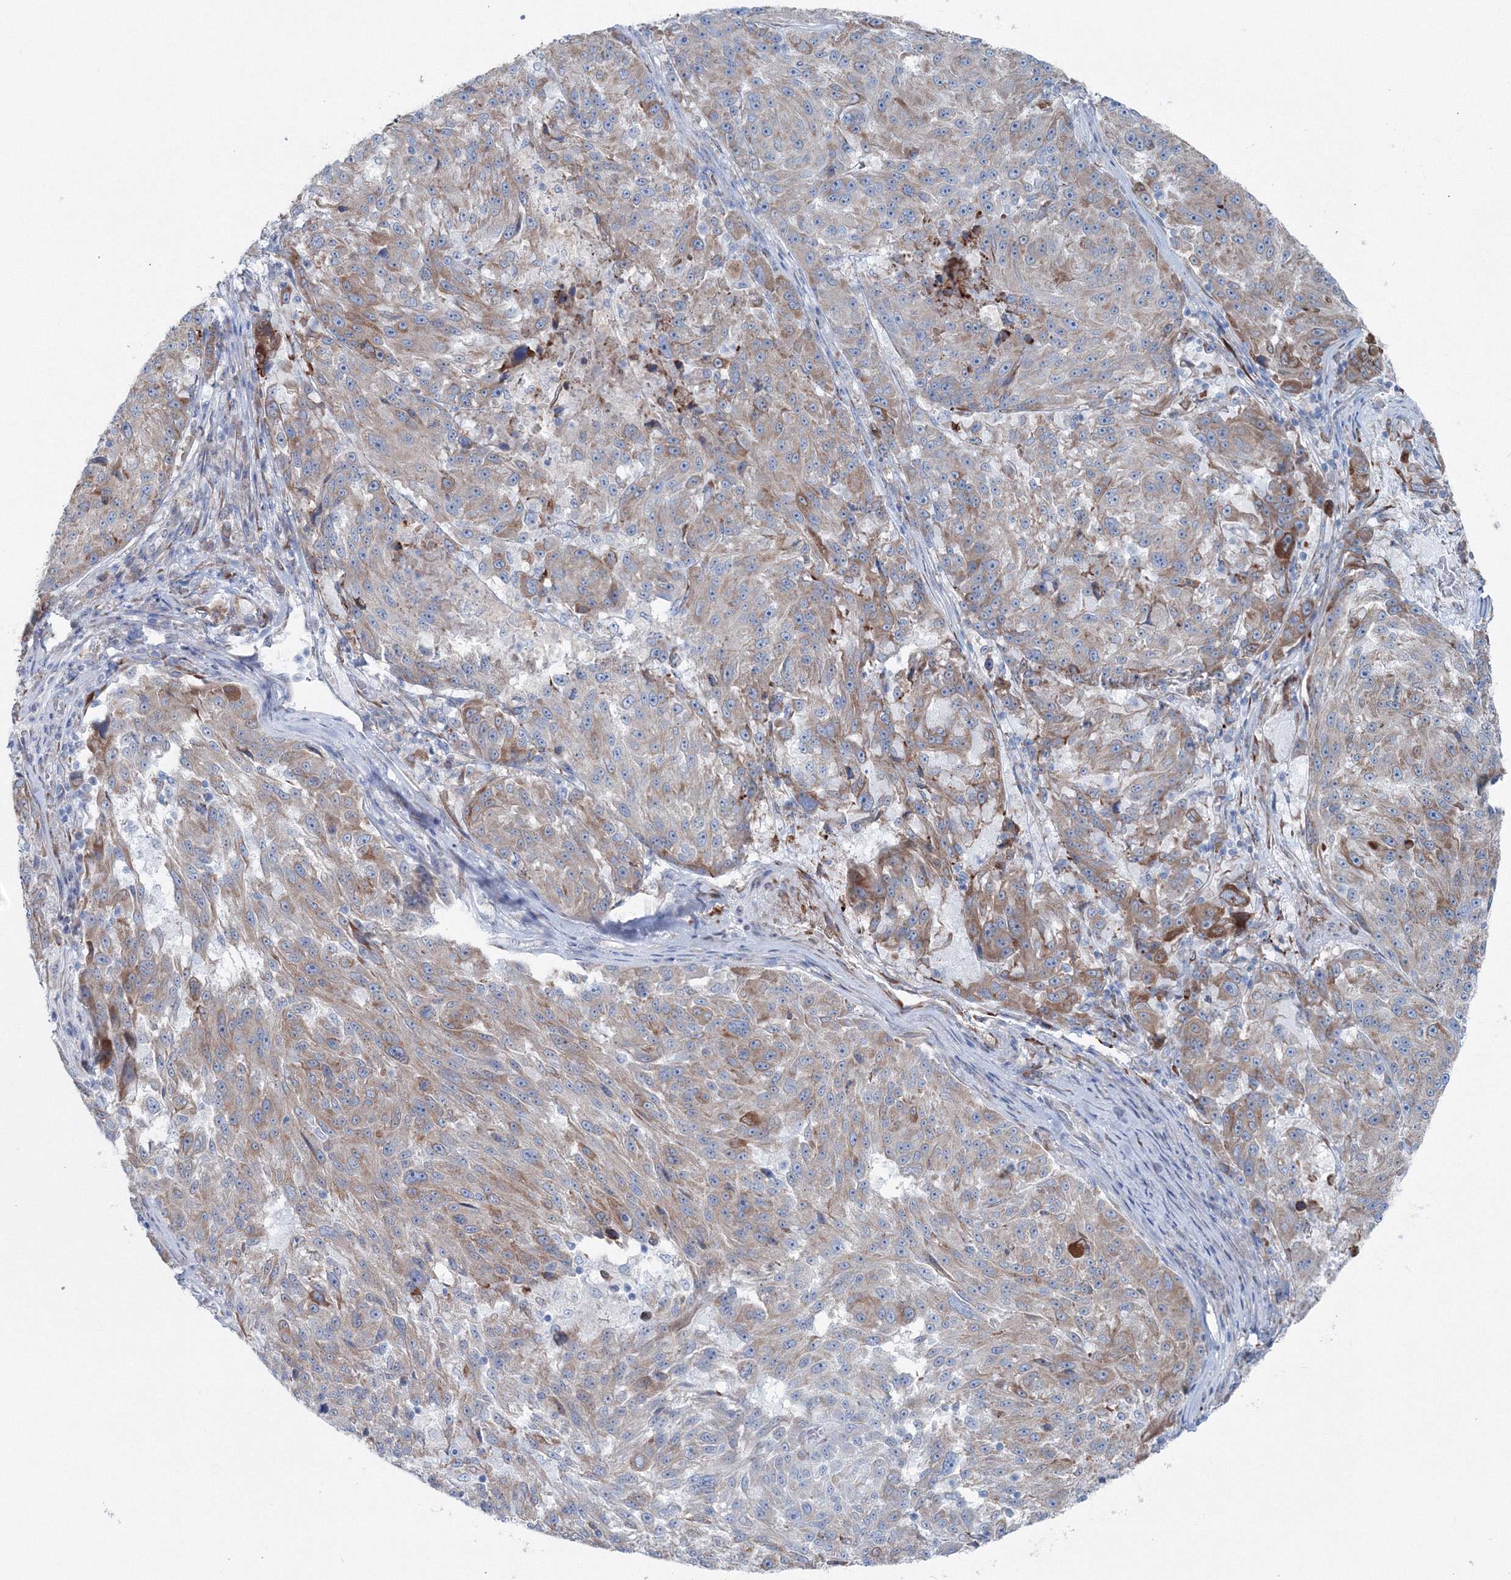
{"staining": {"intensity": "moderate", "quantity": "<25%", "location": "cytoplasmic/membranous"}, "tissue": "melanoma", "cell_type": "Tumor cells", "image_type": "cancer", "snomed": [{"axis": "morphology", "description": "Malignant melanoma, NOS"}, {"axis": "topography", "description": "Skin"}], "caption": "Protein expression analysis of melanoma reveals moderate cytoplasmic/membranous positivity in about <25% of tumor cells.", "gene": "RCN1", "patient": {"sex": "male", "age": 53}}